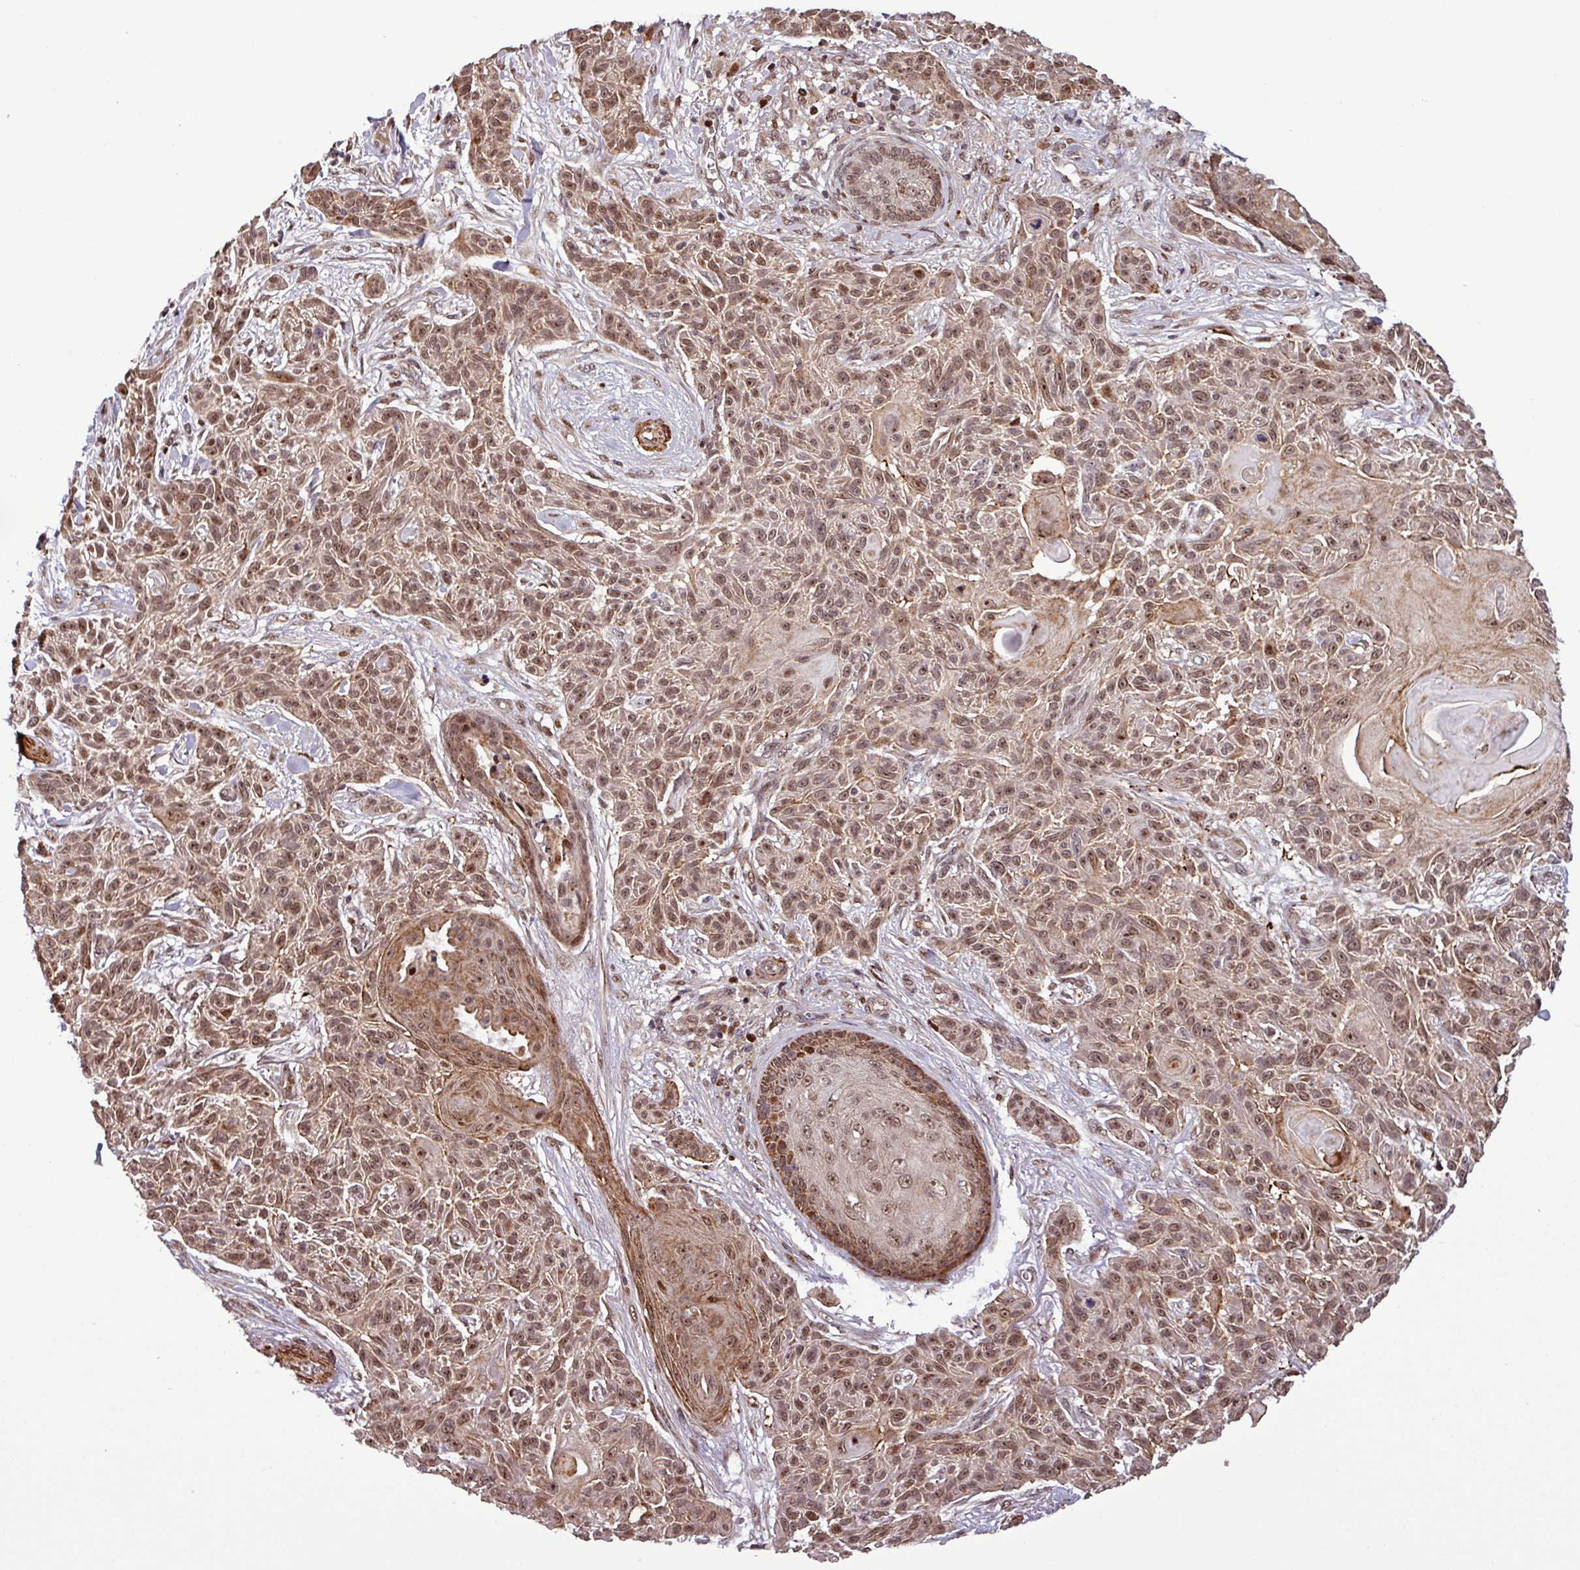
{"staining": {"intensity": "moderate", "quantity": ">75%", "location": "nuclear"}, "tissue": "skin cancer", "cell_type": "Tumor cells", "image_type": "cancer", "snomed": [{"axis": "morphology", "description": "Squamous cell carcinoma, NOS"}, {"axis": "topography", "description": "Skin"}], "caption": "Protein expression analysis of squamous cell carcinoma (skin) shows moderate nuclear staining in approximately >75% of tumor cells.", "gene": "SLC22A24", "patient": {"sex": "male", "age": 86}}